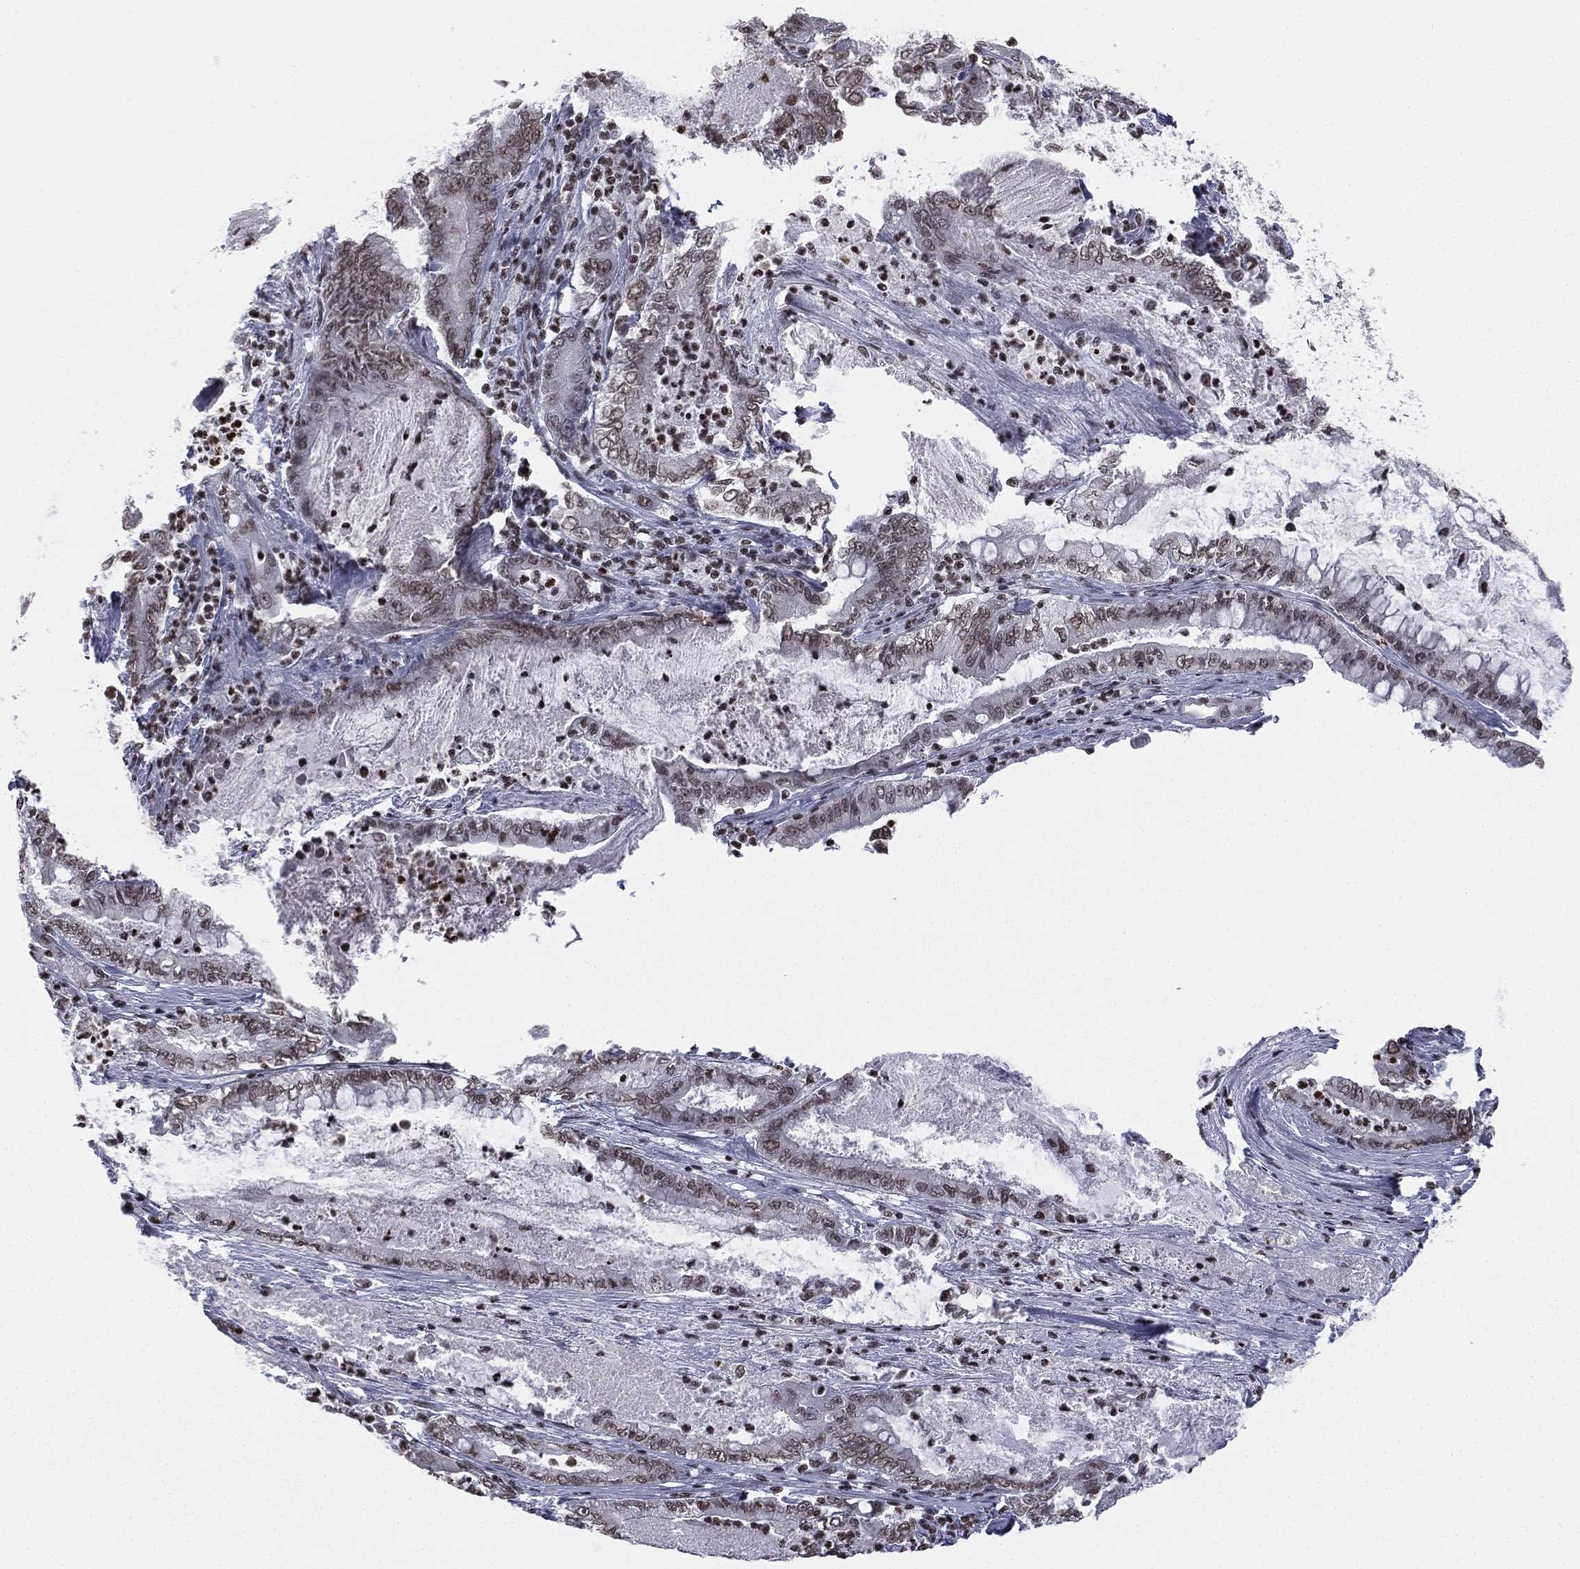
{"staining": {"intensity": "moderate", "quantity": ">75%", "location": "nuclear"}, "tissue": "pancreatic cancer", "cell_type": "Tumor cells", "image_type": "cancer", "snomed": [{"axis": "morphology", "description": "Adenocarcinoma, NOS"}, {"axis": "topography", "description": "Pancreas"}], "caption": "A high-resolution micrograph shows immunohistochemistry (IHC) staining of pancreatic adenocarcinoma, which shows moderate nuclear expression in approximately >75% of tumor cells.", "gene": "RFX7", "patient": {"sex": "male", "age": 71}}